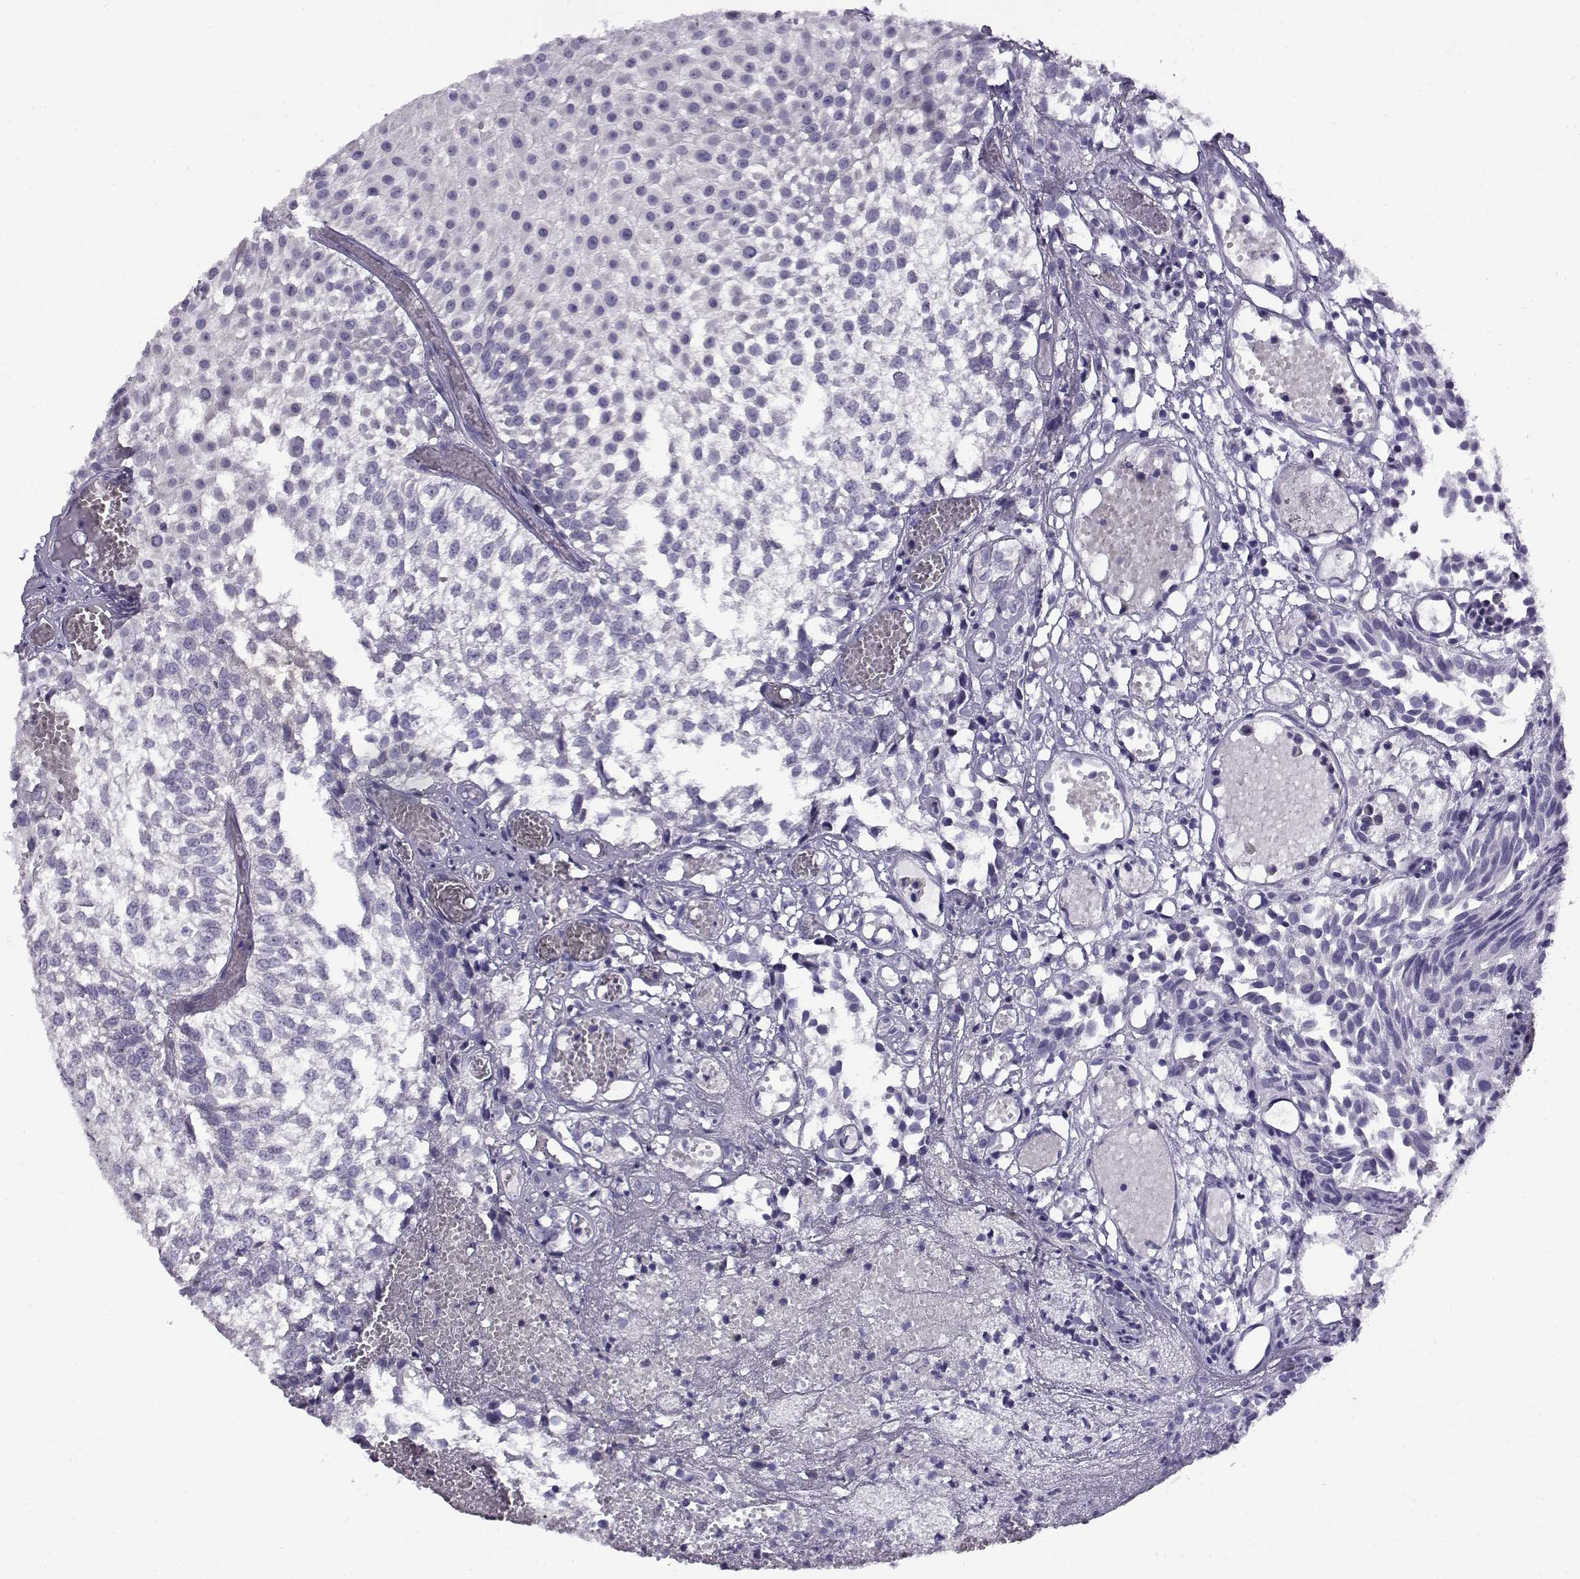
{"staining": {"intensity": "negative", "quantity": "none", "location": "none"}, "tissue": "urothelial cancer", "cell_type": "Tumor cells", "image_type": "cancer", "snomed": [{"axis": "morphology", "description": "Urothelial carcinoma, Low grade"}, {"axis": "topography", "description": "Urinary bladder"}], "caption": "IHC of human urothelial cancer shows no expression in tumor cells.", "gene": "FEZF1", "patient": {"sex": "male", "age": 79}}